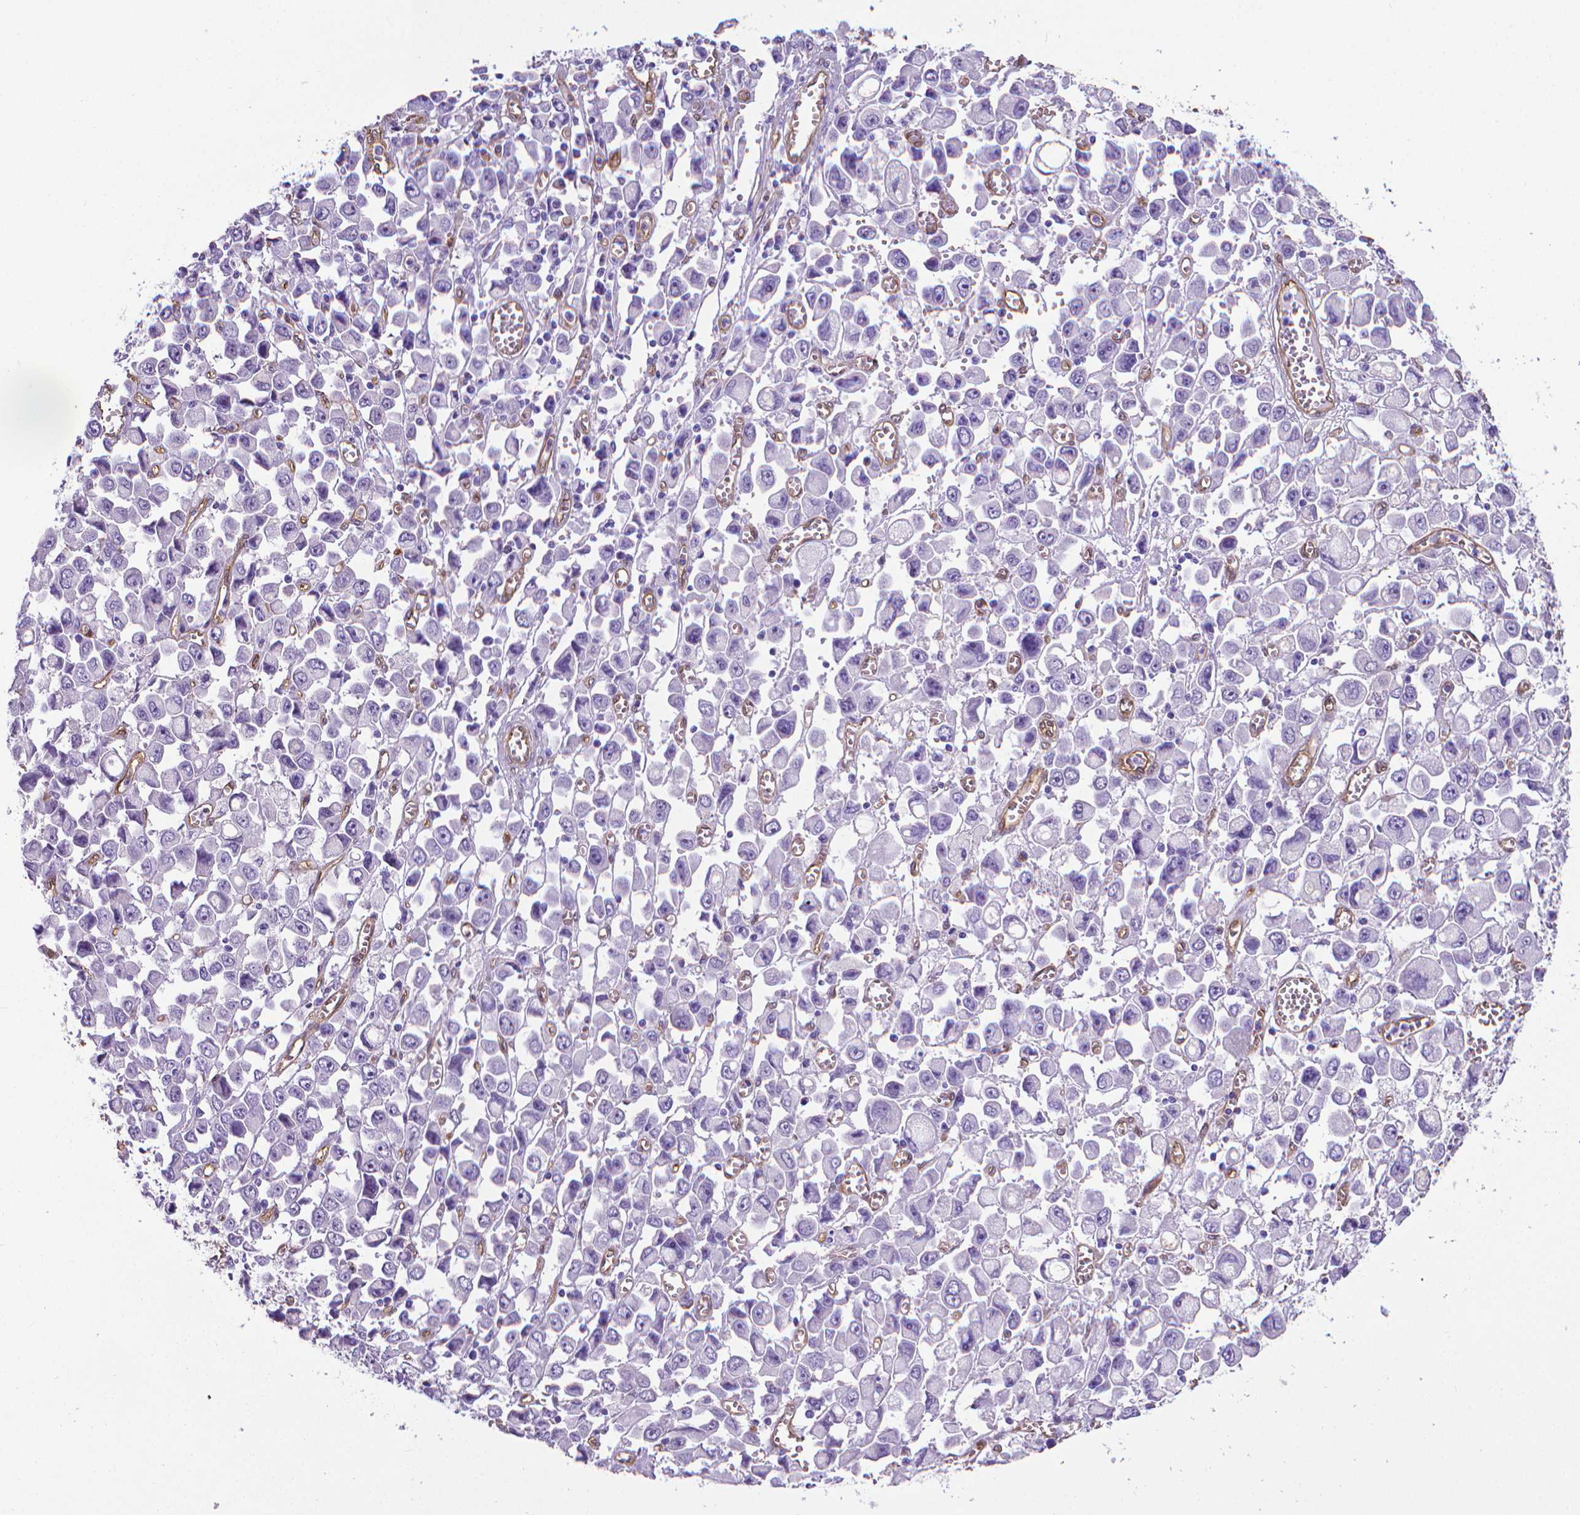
{"staining": {"intensity": "negative", "quantity": "none", "location": "none"}, "tissue": "stomach cancer", "cell_type": "Tumor cells", "image_type": "cancer", "snomed": [{"axis": "morphology", "description": "Adenocarcinoma, NOS"}, {"axis": "topography", "description": "Stomach, upper"}], "caption": "A high-resolution micrograph shows IHC staining of adenocarcinoma (stomach), which demonstrates no significant positivity in tumor cells.", "gene": "CLIC4", "patient": {"sex": "male", "age": 70}}